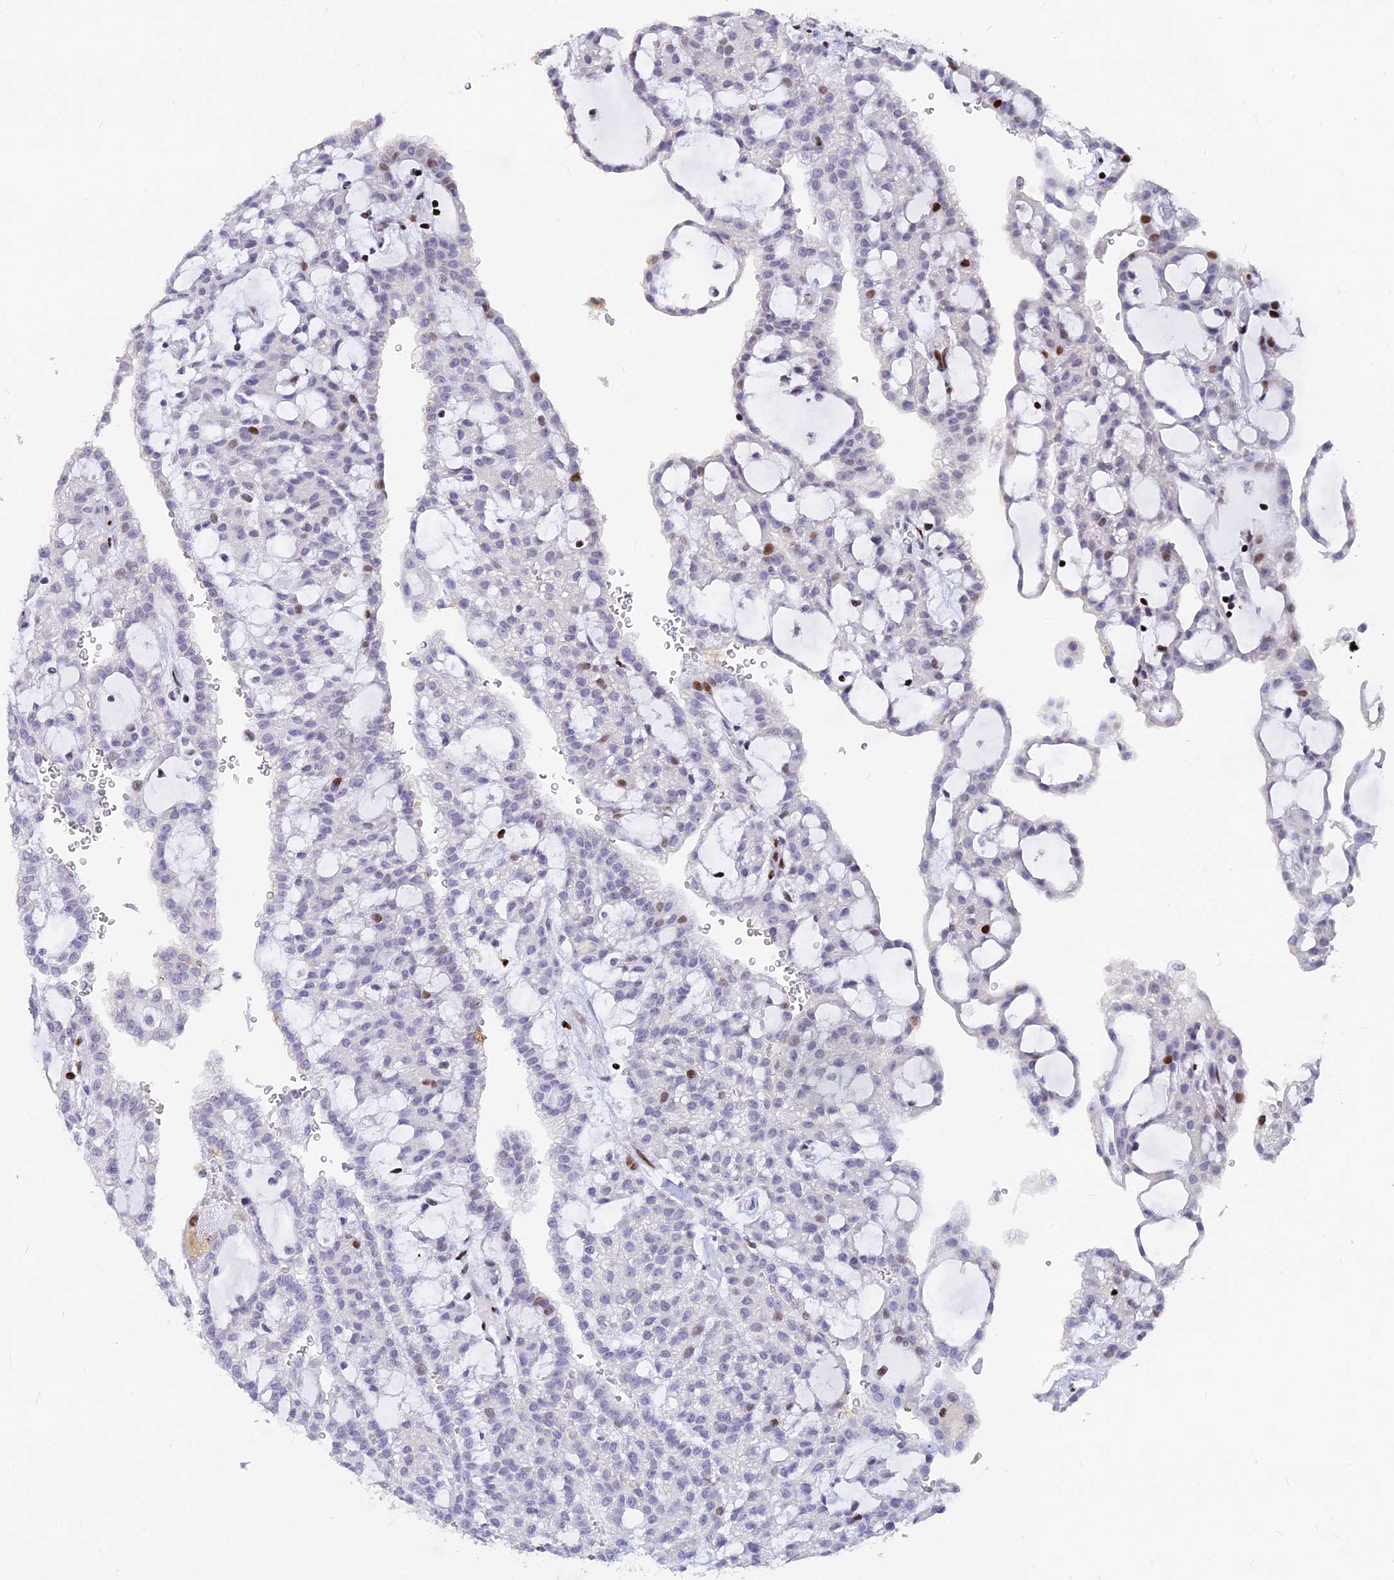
{"staining": {"intensity": "moderate", "quantity": "<25%", "location": "nuclear"}, "tissue": "renal cancer", "cell_type": "Tumor cells", "image_type": "cancer", "snomed": [{"axis": "morphology", "description": "Adenocarcinoma, NOS"}, {"axis": "topography", "description": "Kidney"}], "caption": "The micrograph reveals staining of adenocarcinoma (renal), revealing moderate nuclear protein expression (brown color) within tumor cells. (DAB (3,3'-diaminobenzidine) IHC, brown staining for protein, blue staining for nuclei).", "gene": "PRPS1", "patient": {"sex": "male", "age": 63}}